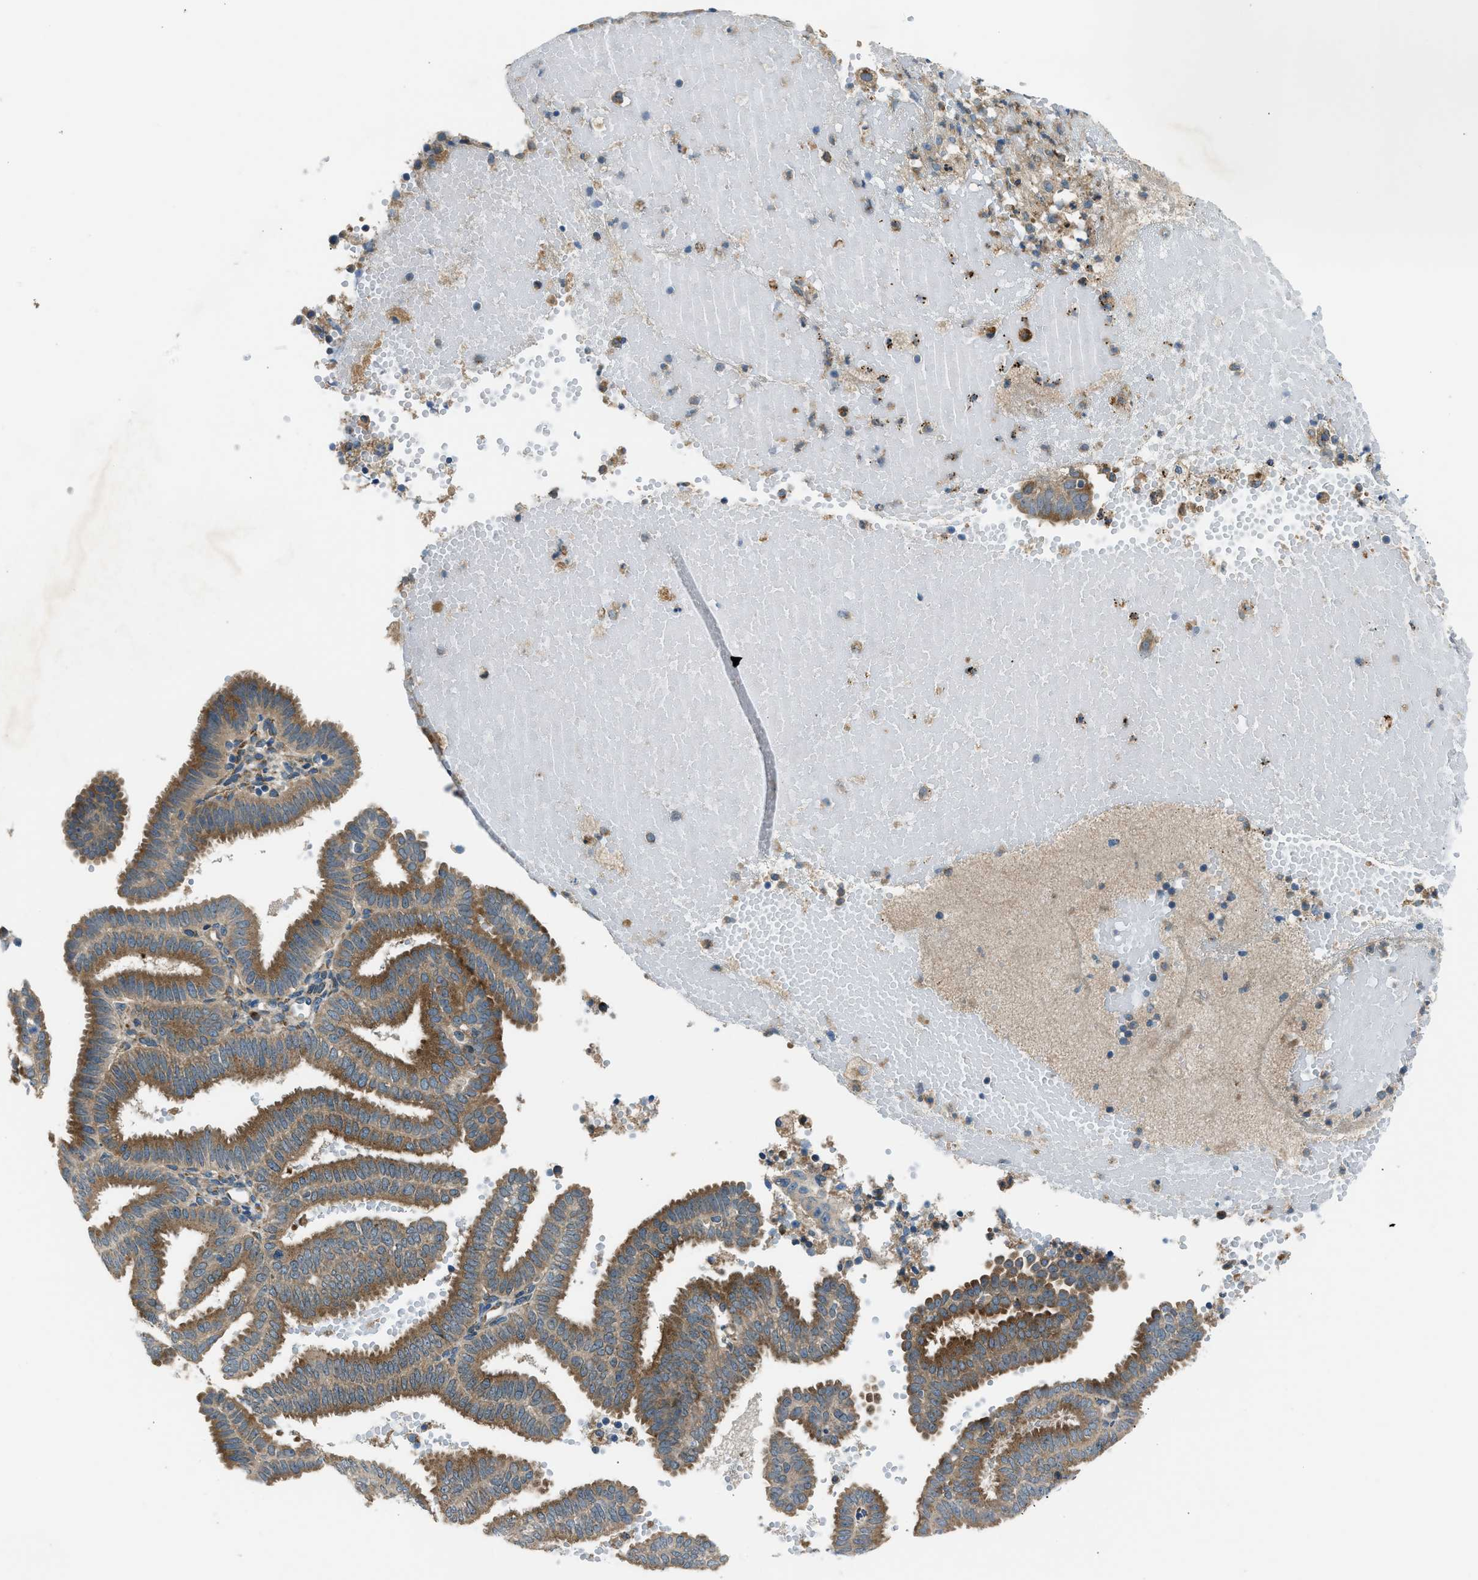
{"staining": {"intensity": "moderate", "quantity": ">75%", "location": "cytoplasmic/membranous"}, "tissue": "endometrial cancer", "cell_type": "Tumor cells", "image_type": "cancer", "snomed": [{"axis": "morphology", "description": "Adenocarcinoma, NOS"}, {"axis": "topography", "description": "Endometrium"}], "caption": "Human endometrial cancer stained with a protein marker exhibits moderate staining in tumor cells.", "gene": "EDARADD", "patient": {"sex": "female", "age": 58}}